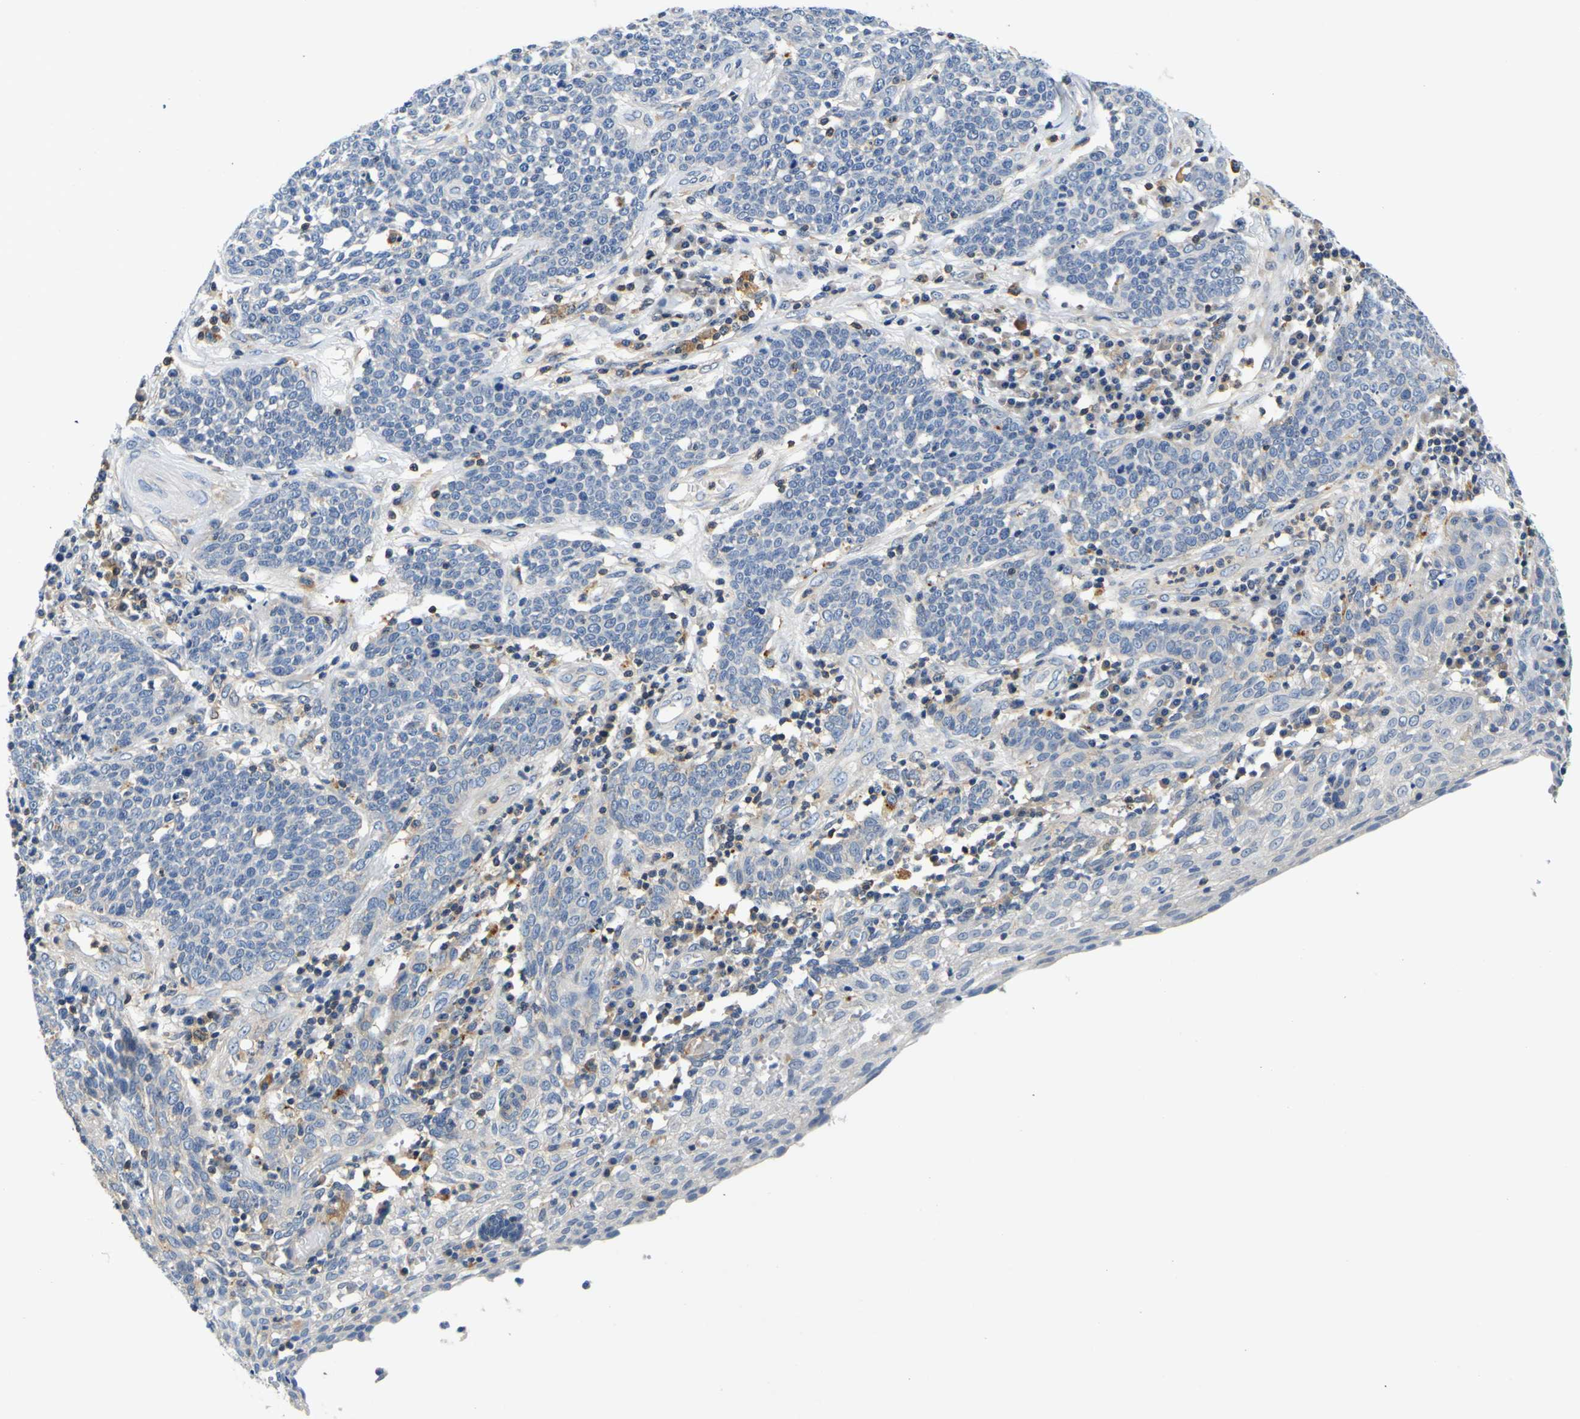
{"staining": {"intensity": "negative", "quantity": "none", "location": "none"}, "tissue": "cervical cancer", "cell_type": "Tumor cells", "image_type": "cancer", "snomed": [{"axis": "morphology", "description": "Squamous cell carcinoma, NOS"}, {"axis": "topography", "description": "Cervix"}], "caption": "Immunohistochemical staining of squamous cell carcinoma (cervical) reveals no significant positivity in tumor cells.", "gene": "TNIK", "patient": {"sex": "female", "age": 34}}